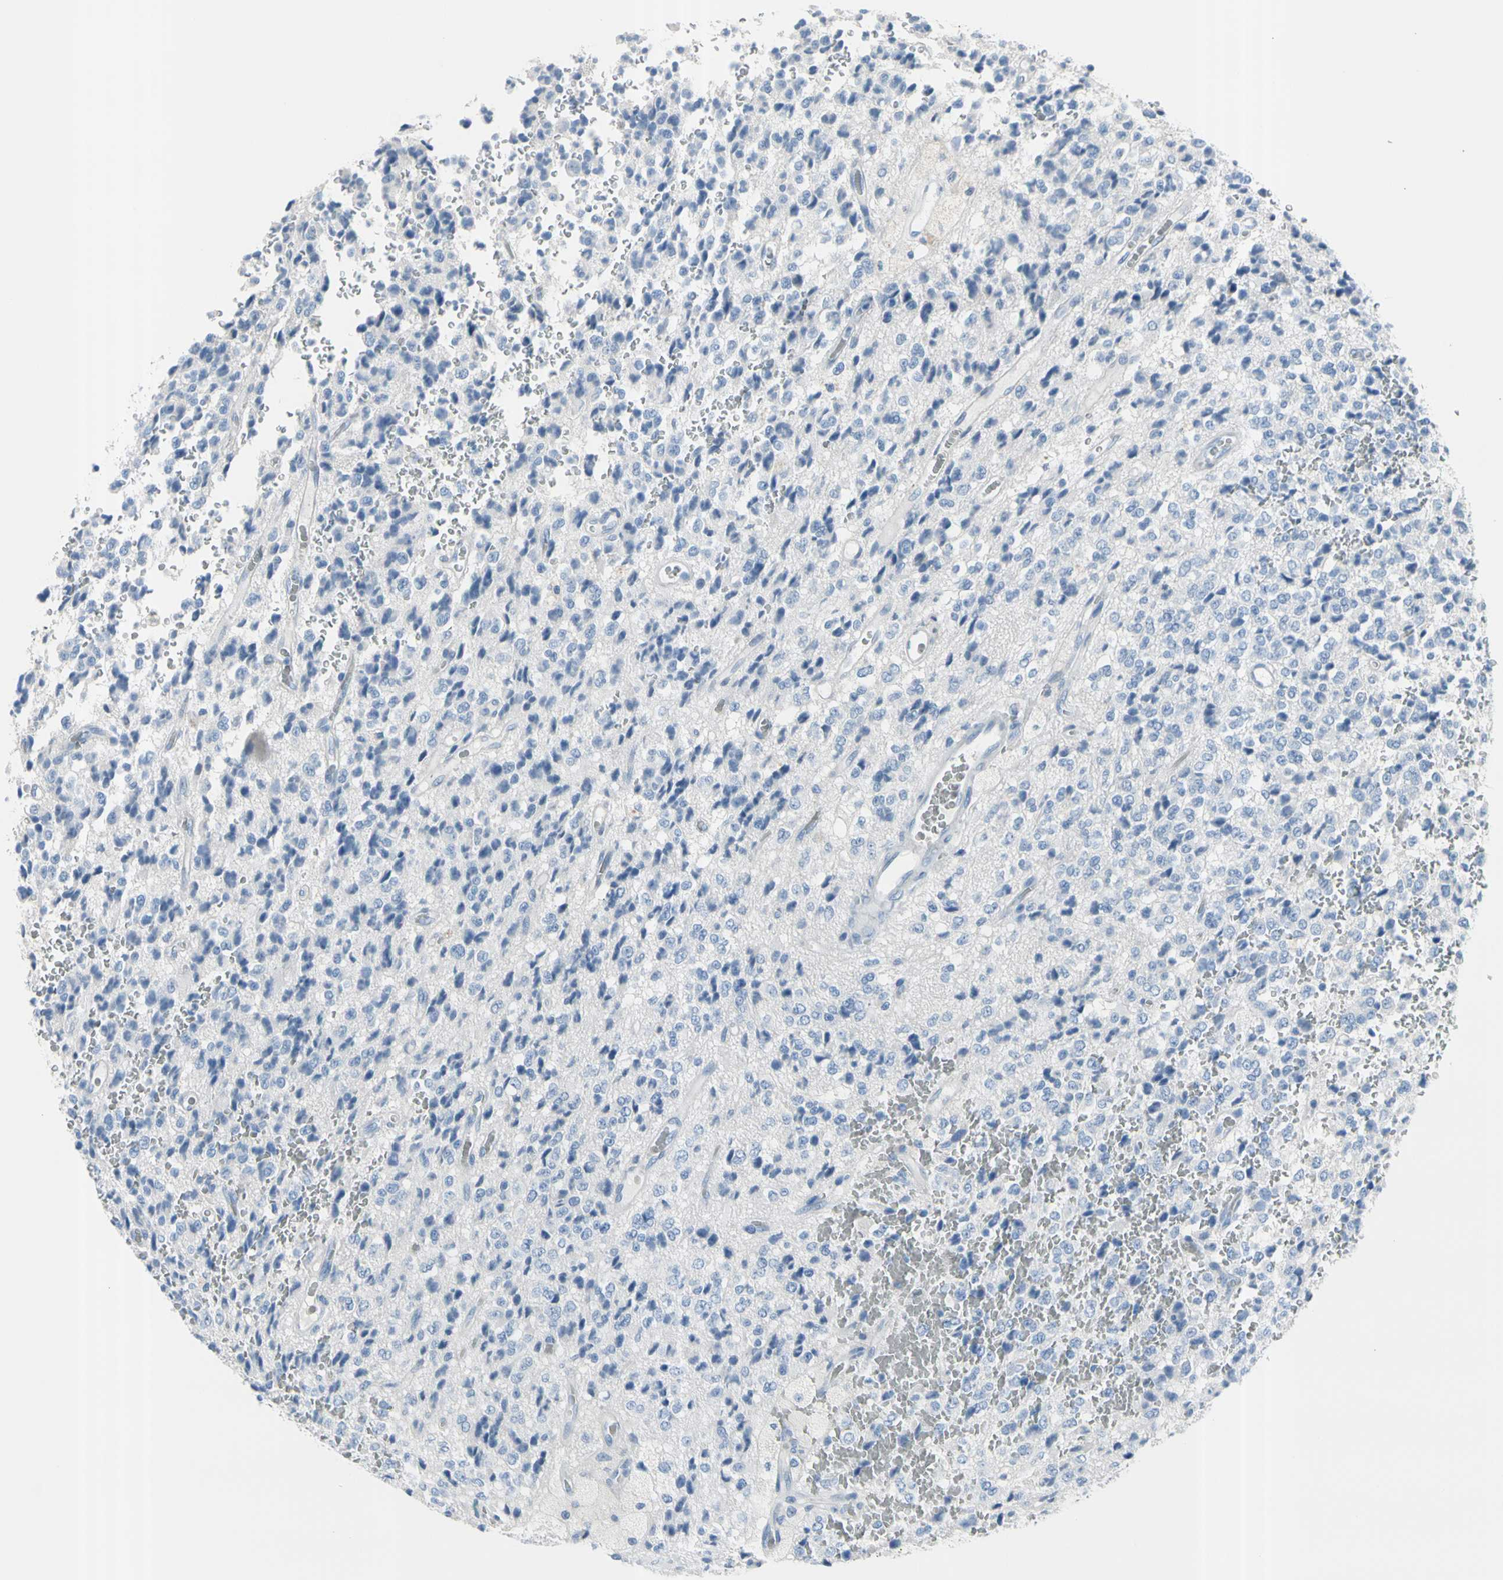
{"staining": {"intensity": "negative", "quantity": "none", "location": "none"}, "tissue": "glioma", "cell_type": "Tumor cells", "image_type": "cancer", "snomed": [{"axis": "morphology", "description": "Glioma, malignant, High grade"}, {"axis": "topography", "description": "pancreas cauda"}], "caption": "Immunohistochemistry photomicrograph of glioma stained for a protein (brown), which displays no positivity in tumor cells.", "gene": "TPO", "patient": {"sex": "male", "age": 60}}